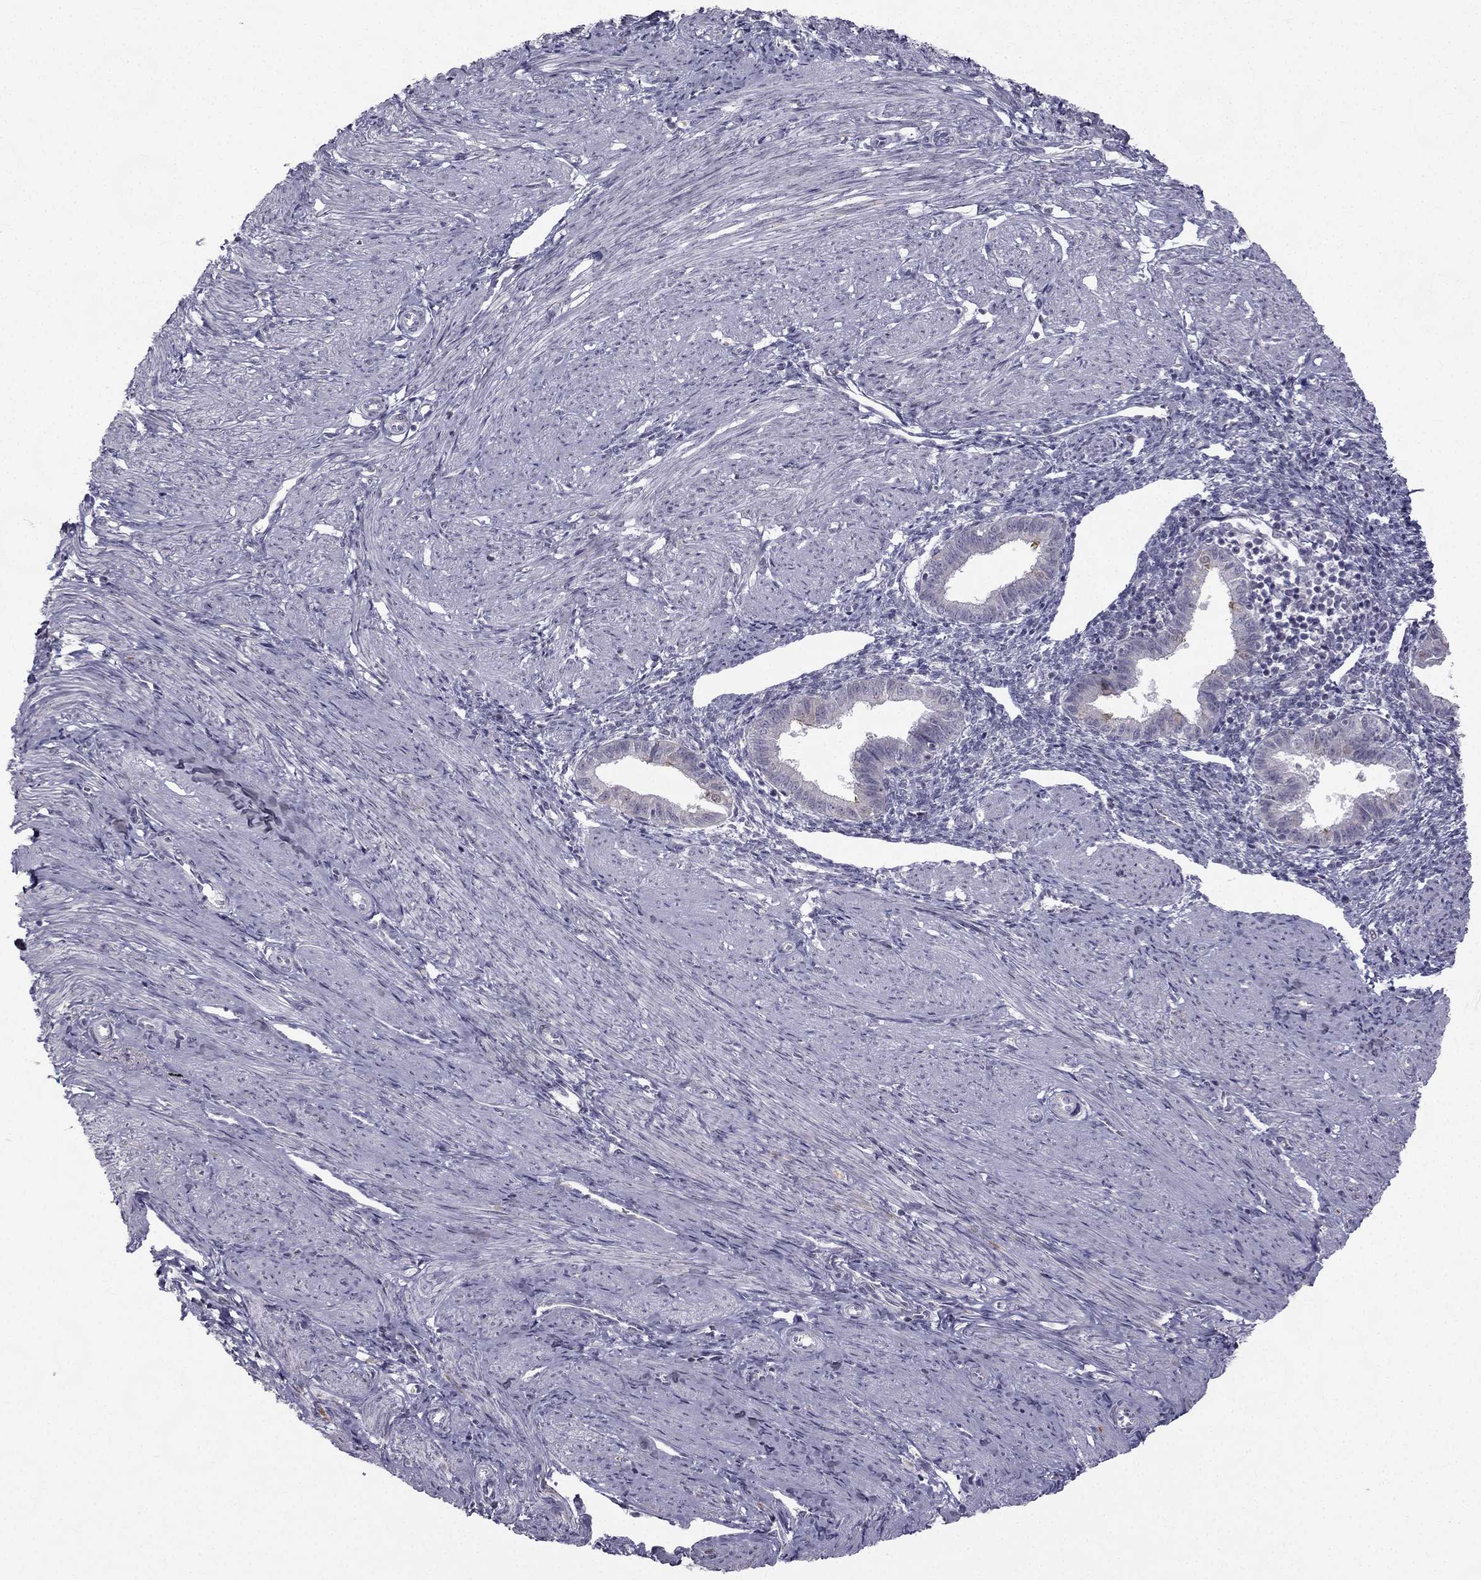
{"staining": {"intensity": "negative", "quantity": "none", "location": "none"}, "tissue": "endometrium", "cell_type": "Cells in endometrial stroma", "image_type": "normal", "snomed": [{"axis": "morphology", "description": "Normal tissue, NOS"}, {"axis": "topography", "description": "Endometrium"}], "caption": "This is an IHC micrograph of unremarkable endometrium. There is no positivity in cells in endometrial stroma.", "gene": "C5orf49", "patient": {"sex": "female", "age": 37}}